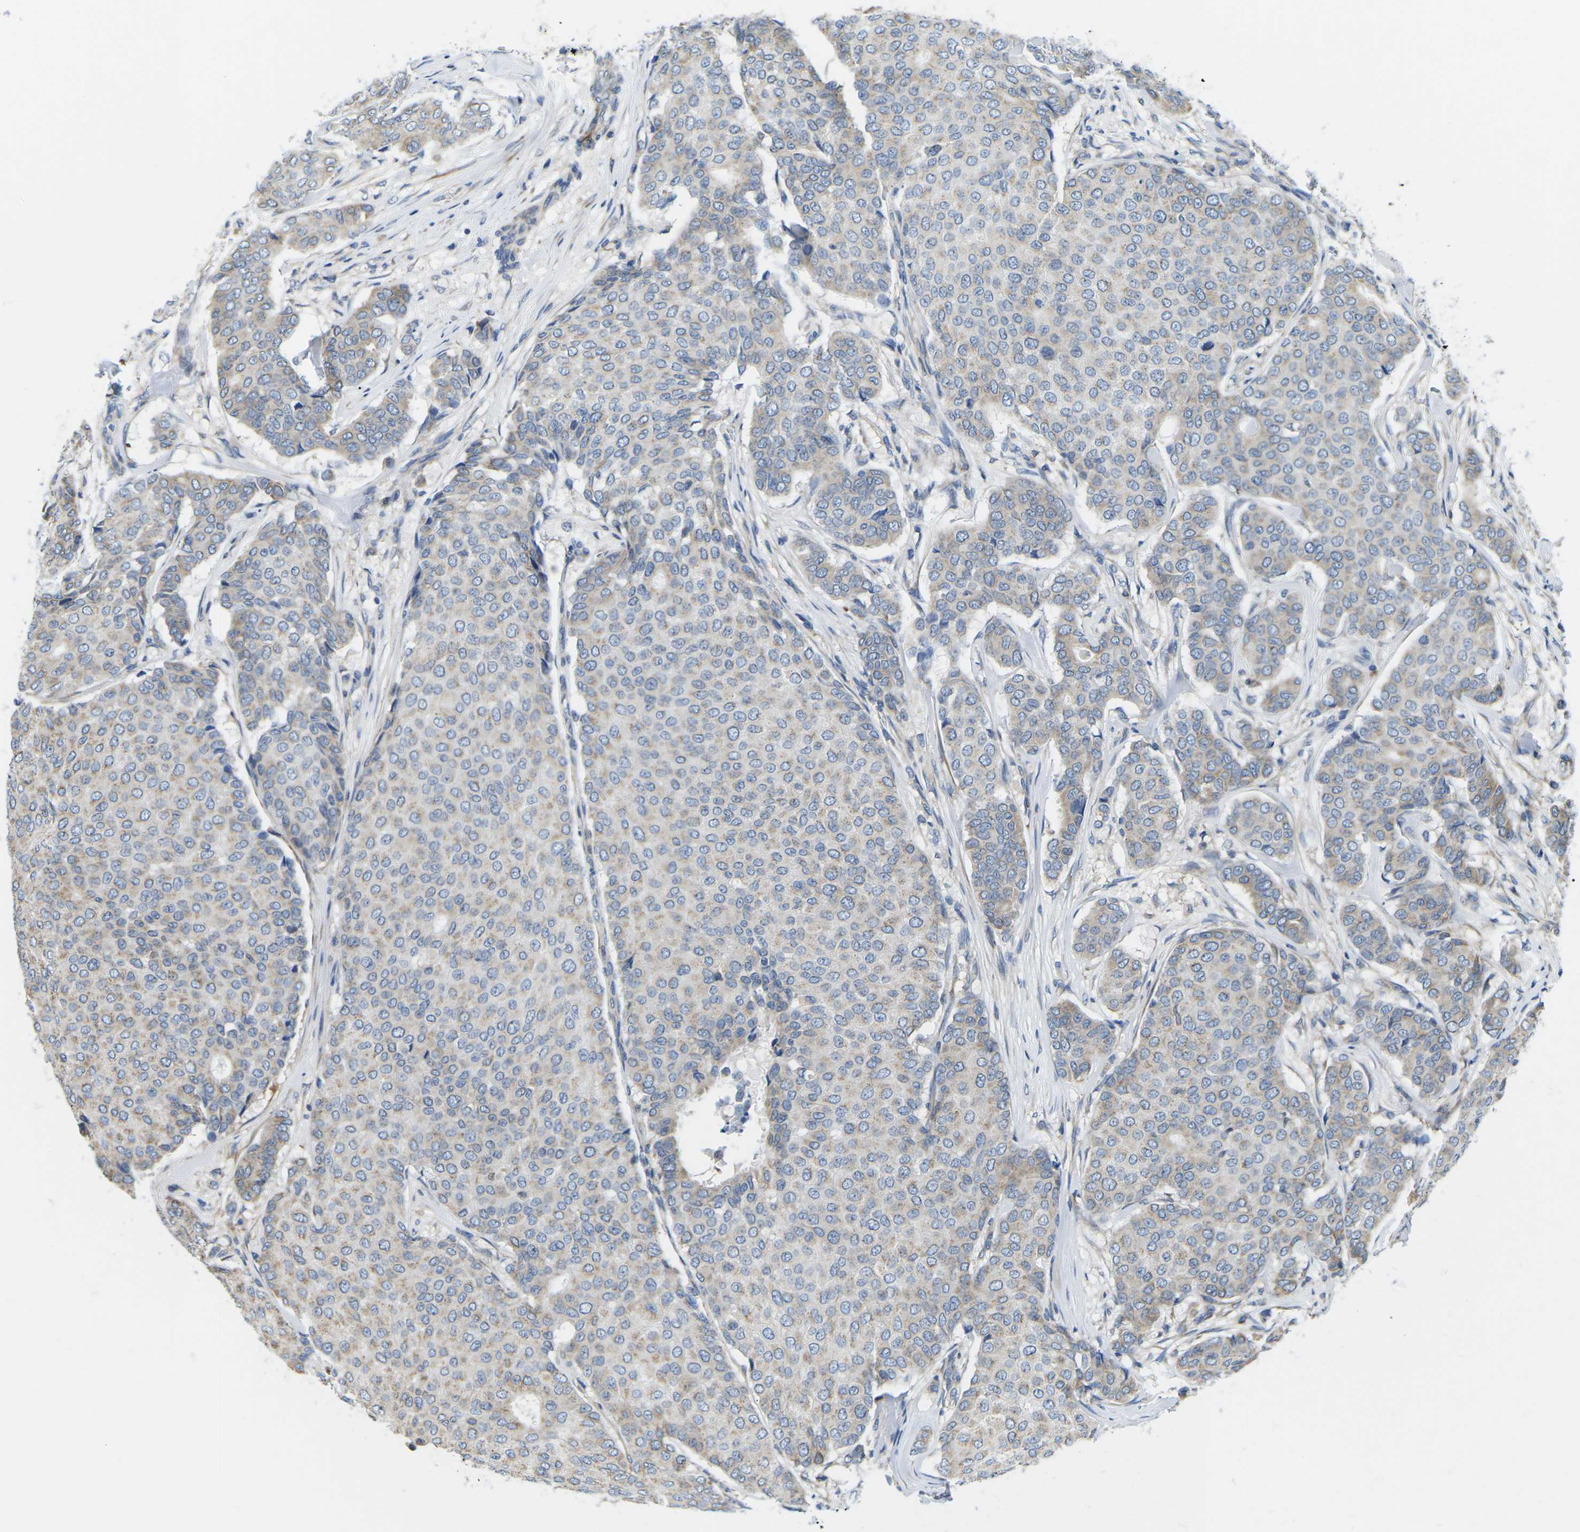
{"staining": {"intensity": "weak", "quantity": "25%-75%", "location": "cytoplasmic/membranous"}, "tissue": "breast cancer", "cell_type": "Tumor cells", "image_type": "cancer", "snomed": [{"axis": "morphology", "description": "Duct carcinoma"}, {"axis": "topography", "description": "Breast"}], "caption": "There is low levels of weak cytoplasmic/membranous positivity in tumor cells of breast cancer (invasive ductal carcinoma), as demonstrated by immunohistochemical staining (brown color).", "gene": "TMEFF2", "patient": {"sex": "female", "age": 75}}